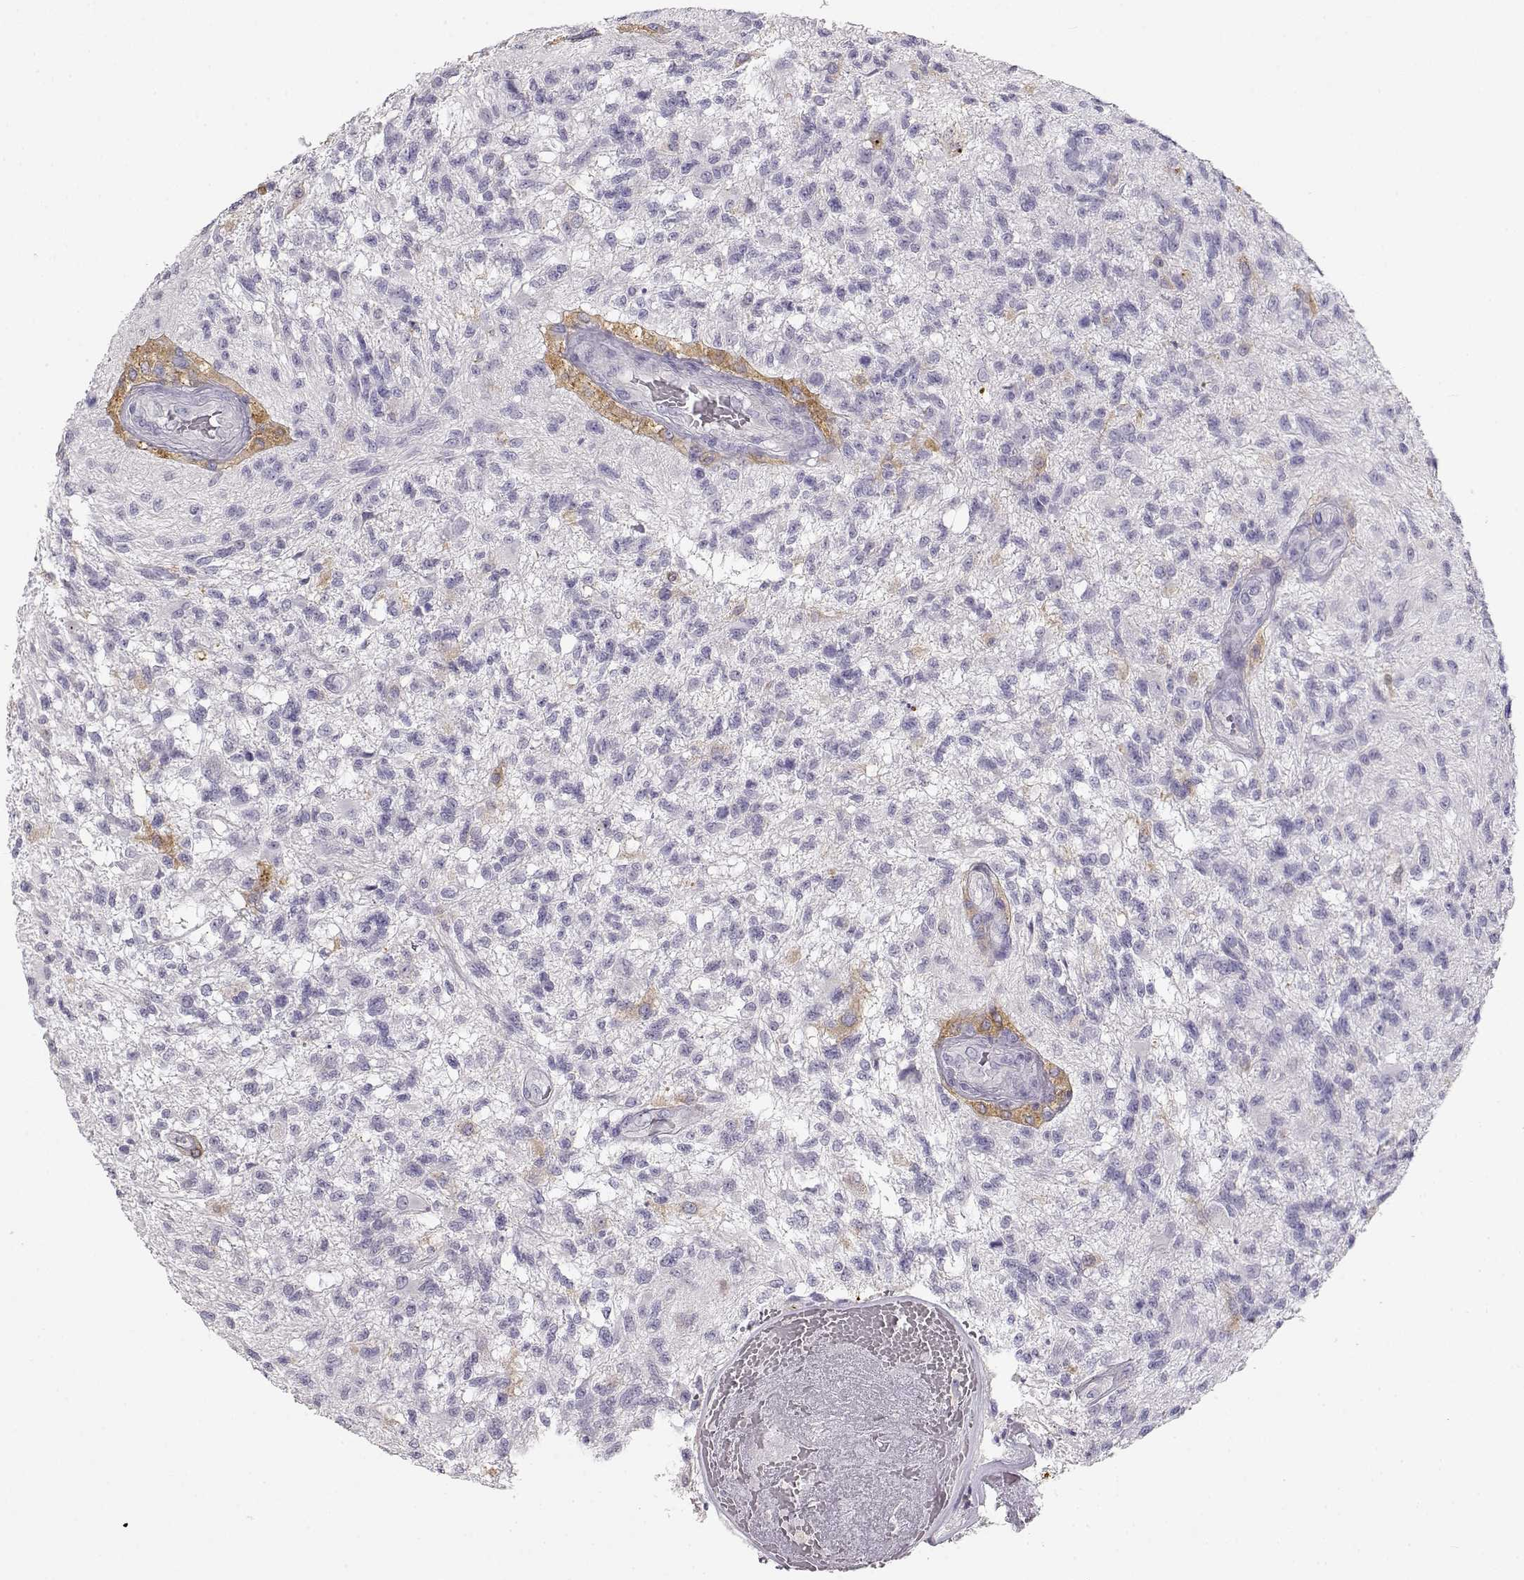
{"staining": {"intensity": "negative", "quantity": "none", "location": "none"}, "tissue": "glioma", "cell_type": "Tumor cells", "image_type": "cancer", "snomed": [{"axis": "morphology", "description": "Glioma, malignant, High grade"}, {"axis": "topography", "description": "Brain"}], "caption": "Image shows no significant protein positivity in tumor cells of glioma. The staining is performed using DAB brown chromogen with nuclei counter-stained in using hematoxylin.", "gene": "NUTM1", "patient": {"sex": "male", "age": 56}}